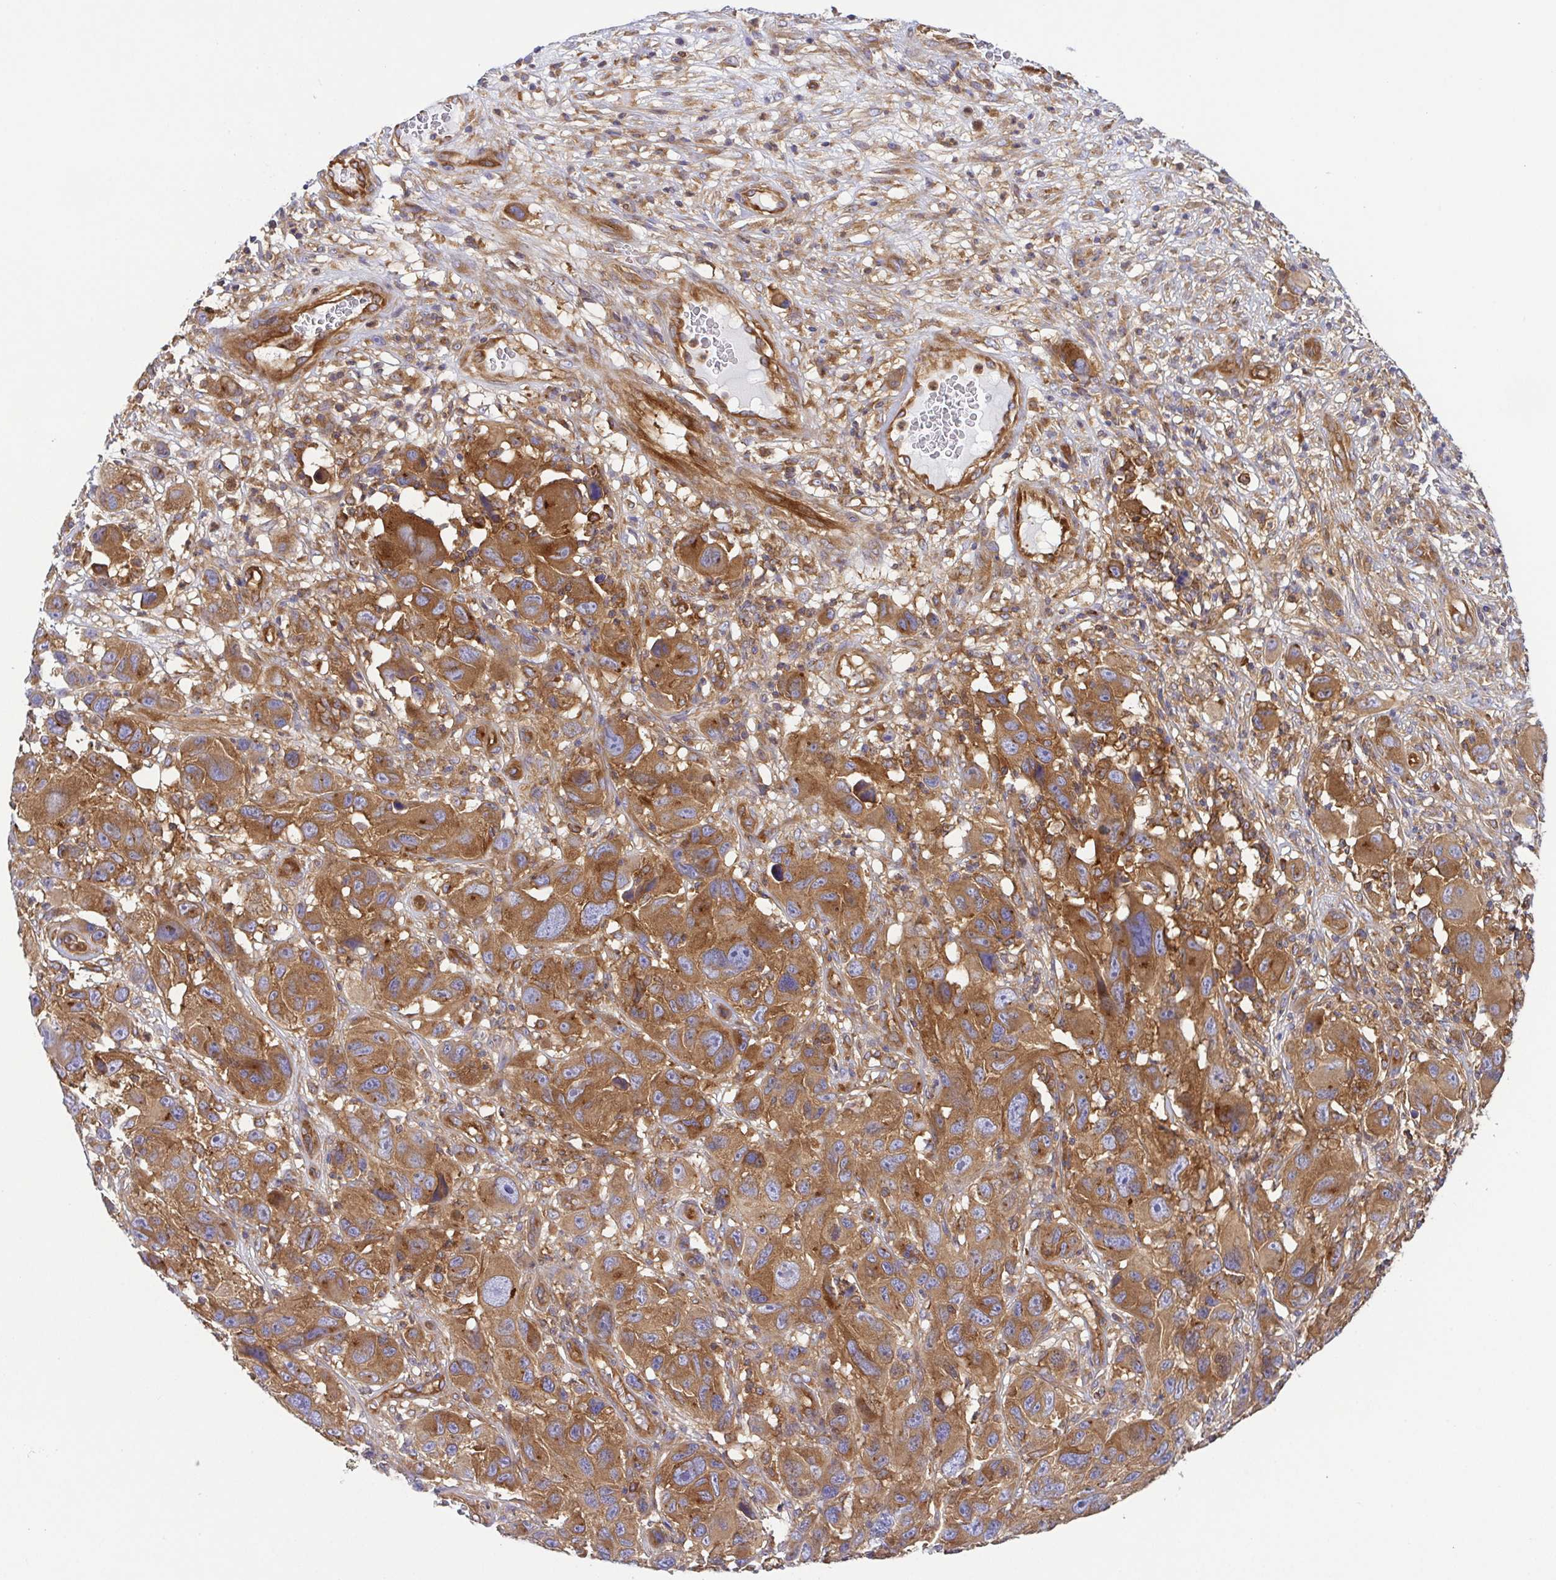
{"staining": {"intensity": "moderate", "quantity": ">75%", "location": "cytoplasmic/membranous"}, "tissue": "melanoma", "cell_type": "Tumor cells", "image_type": "cancer", "snomed": [{"axis": "morphology", "description": "Malignant melanoma, NOS"}, {"axis": "topography", "description": "Skin"}], "caption": "Brown immunohistochemical staining in melanoma demonstrates moderate cytoplasmic/membranous staining in approximately >75% of tumor cells.", "gene": "KIF5B", "patient": {"sex": "male", "age": 53}}